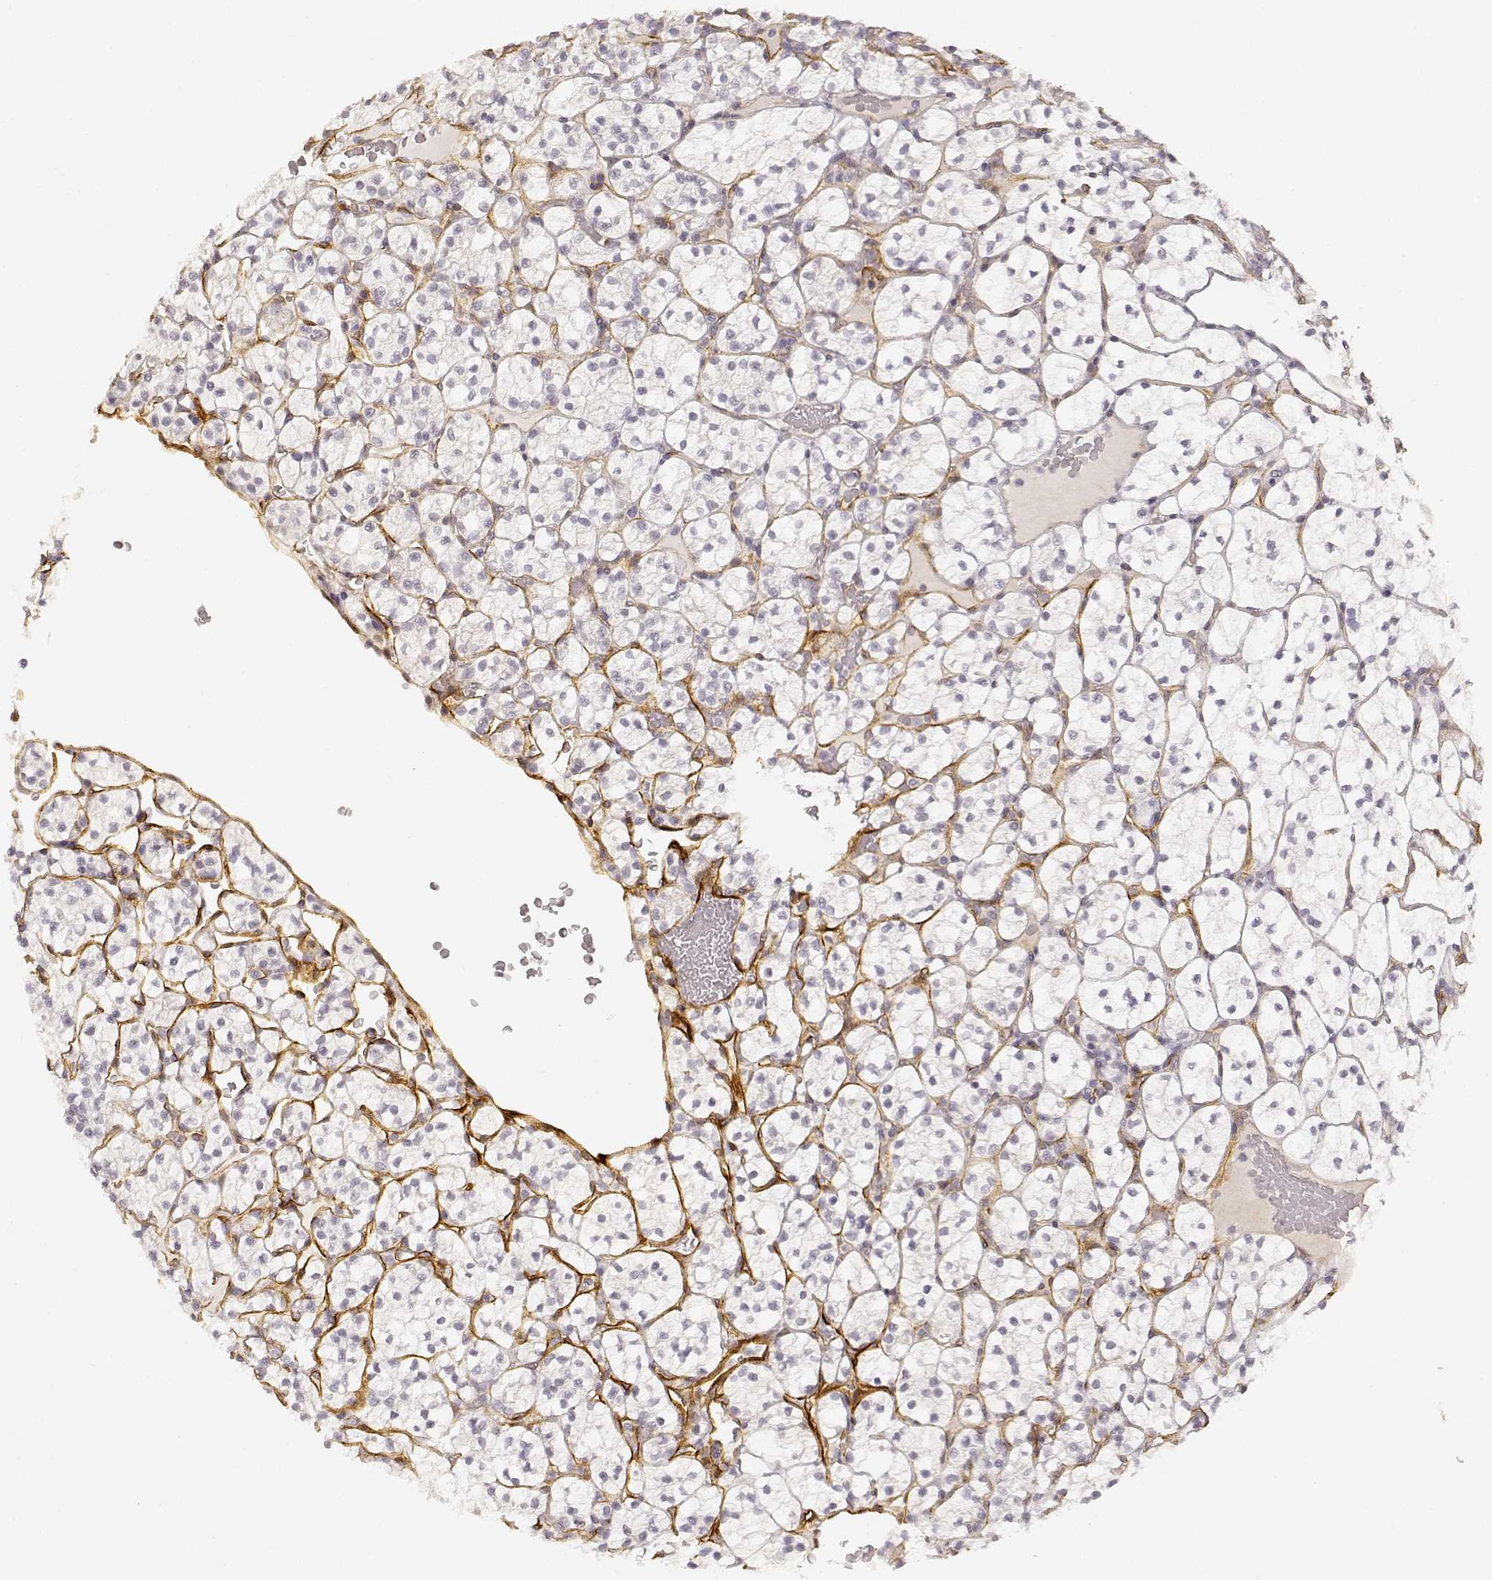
{"staining": {"intensity": "negative", "quantity": "none", "location": "none"}, "tissue": "renal cancer", "cell_type": "Tumor cells", "image_type": "cancer", "snomed": [{"axis": "morphology", "description": "Adenocarcinoma, NOS"}, {"axis": "topography", "description": "Kidney"}], "caption": "Tumor cells show no significant protein staining in renal cancer (adenocarcinoma).", "gene": "LAMA4", "patient": {"sex": "female", "age": 89}}